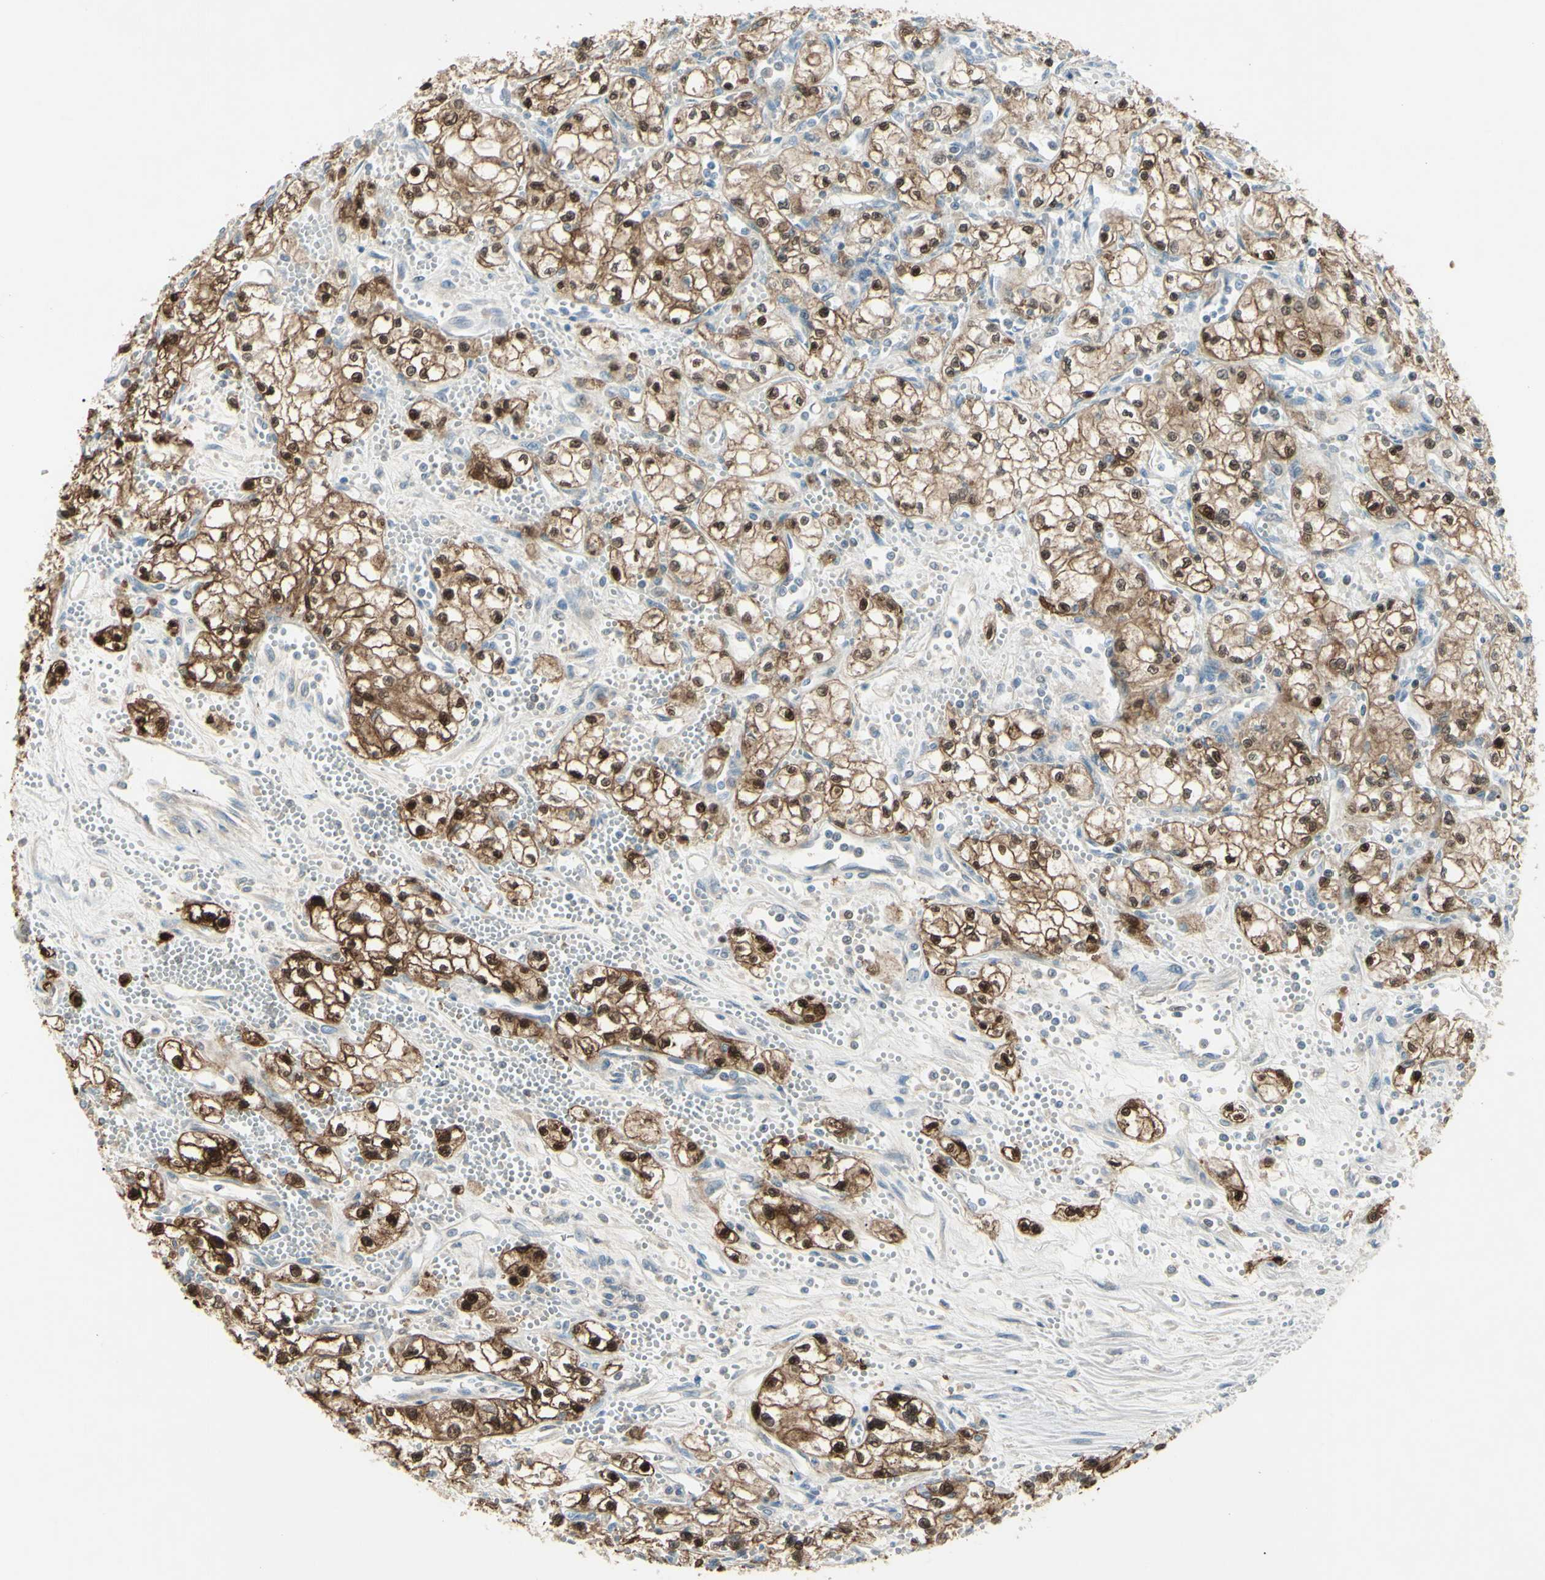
{"staining": {"intensity": "strong", "quantity": ">75%", "location": "cytoplasmic/membranous,nuclear"}, "tissue": "renal cancer", "cell_type": "Tumor cells", "image_type": "cancer", "snomed": [{"axis": "morphology", "description": "Normal tissue, NOS"}, {"axis": "morphology", "description": "Adenocarcinoma, NOS"}, {"axis": "topography", "description": "Kidney"}], "caption": "Immunohistochemistry micrograph of renal cancer stained for a protein (brown), which exhibits high levels of strong cytoplasmic/membranous and nuclear expression in about >75% of tumor cells.", "gene": "C1orf159", "patient": {"sex": "male", "age": 59}}